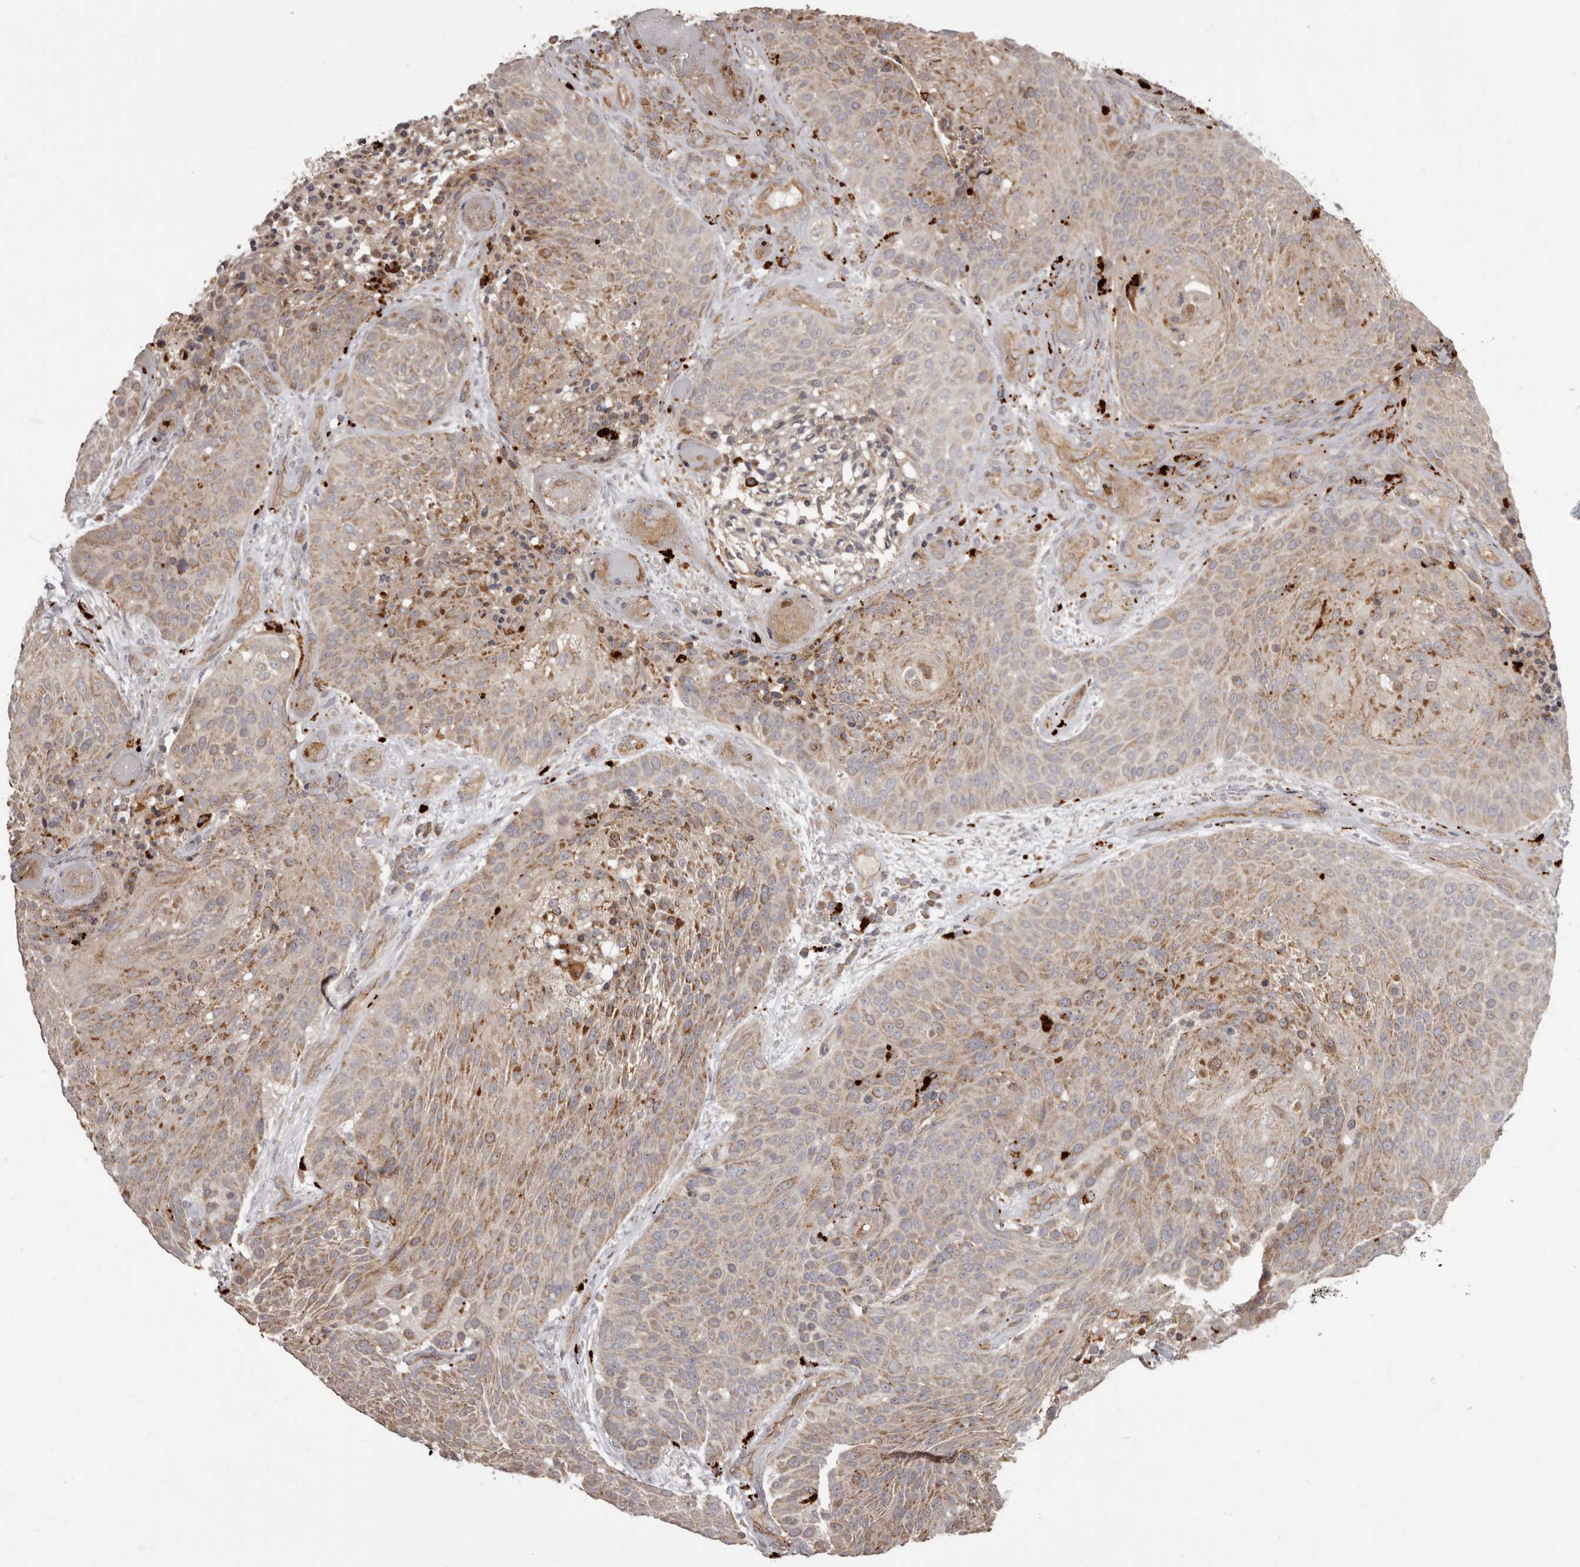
{"staining": {"intensity": "moderate", "quantity": "25%-75%", "location": "cytoplasmic/membranous"}, "tissue": "urothelial cancer", "cell_type": "Tumor cells", "image_type": "cancer", "snomed": [{"axis": "morphology", "description": "Urothelial carcinoma, High grade"}, {"axis": "topography", "description": "Urinary bladder"}], "caption": "Immunohistochemical staining of human urothelial carcinoma (high-grade) displays medium levels of moderate cytoplasmic/membranous protein staining in approximately 25%-75% of tumor cells. (Brightfield microscopy of DAB IHC at high magnification).", "gene": "ADCY2", "patient": {"sex": "female", "age": 63}}